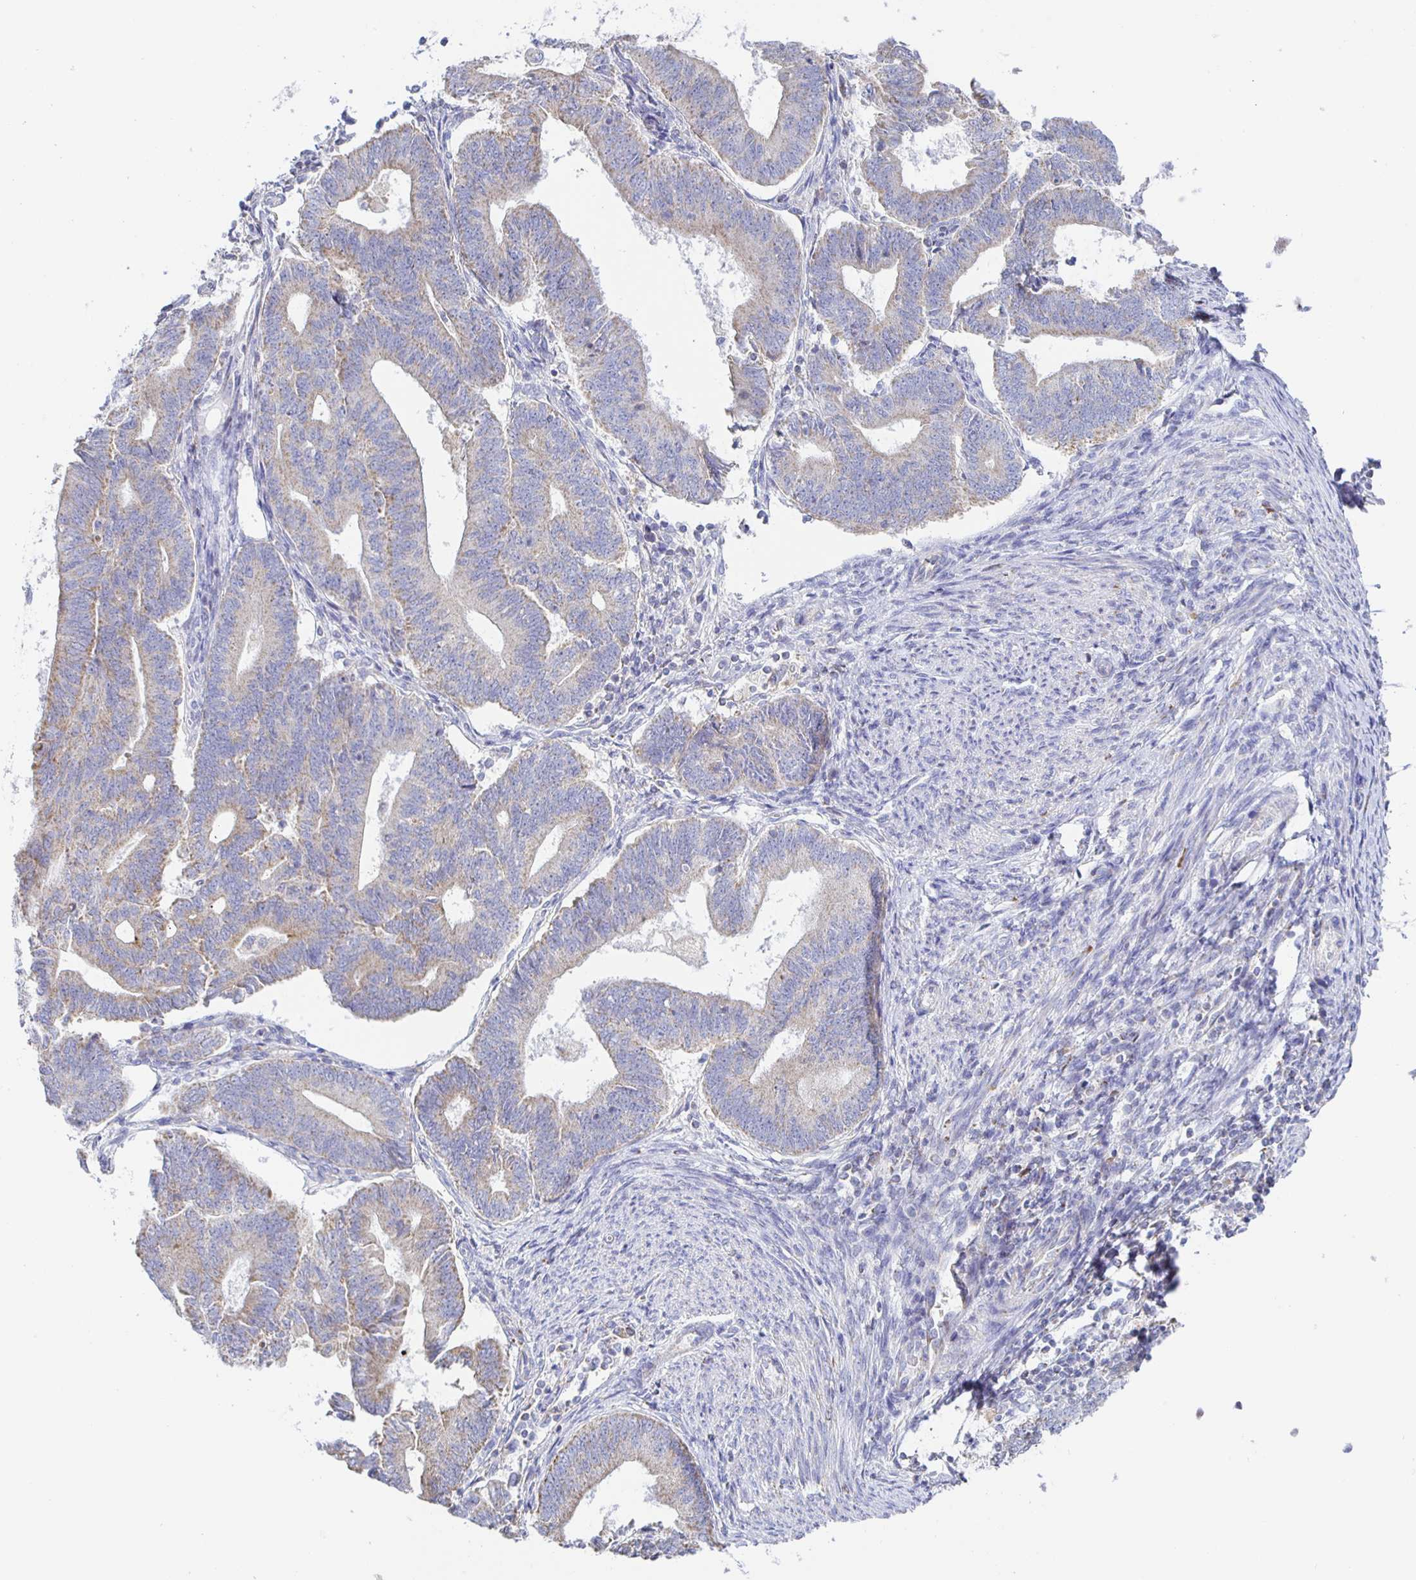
{"staining": {"intensity": "weak", "quantity": "25%-75%", "location": "cytoplasmic/membranous"}, "tissue": "endometrial cancer", "cell_type": "Tumor cells", "image_type": "cancer", "snomed": [{"axis": "morphology", "description": "Adenocarcinoma, NOS"}, {"axis": "topography", "description": "Endometrium"}], "caption": "Approximately 25%-75% of tumor cells in human adenocarcinoma (endometrial) exhibit weak cytoplasmic/membranous protein positivity as visualized by brown immunohistochemical staining.", "gene": "SYNGR4", "patient": {"sex": "female", "age": 70}}